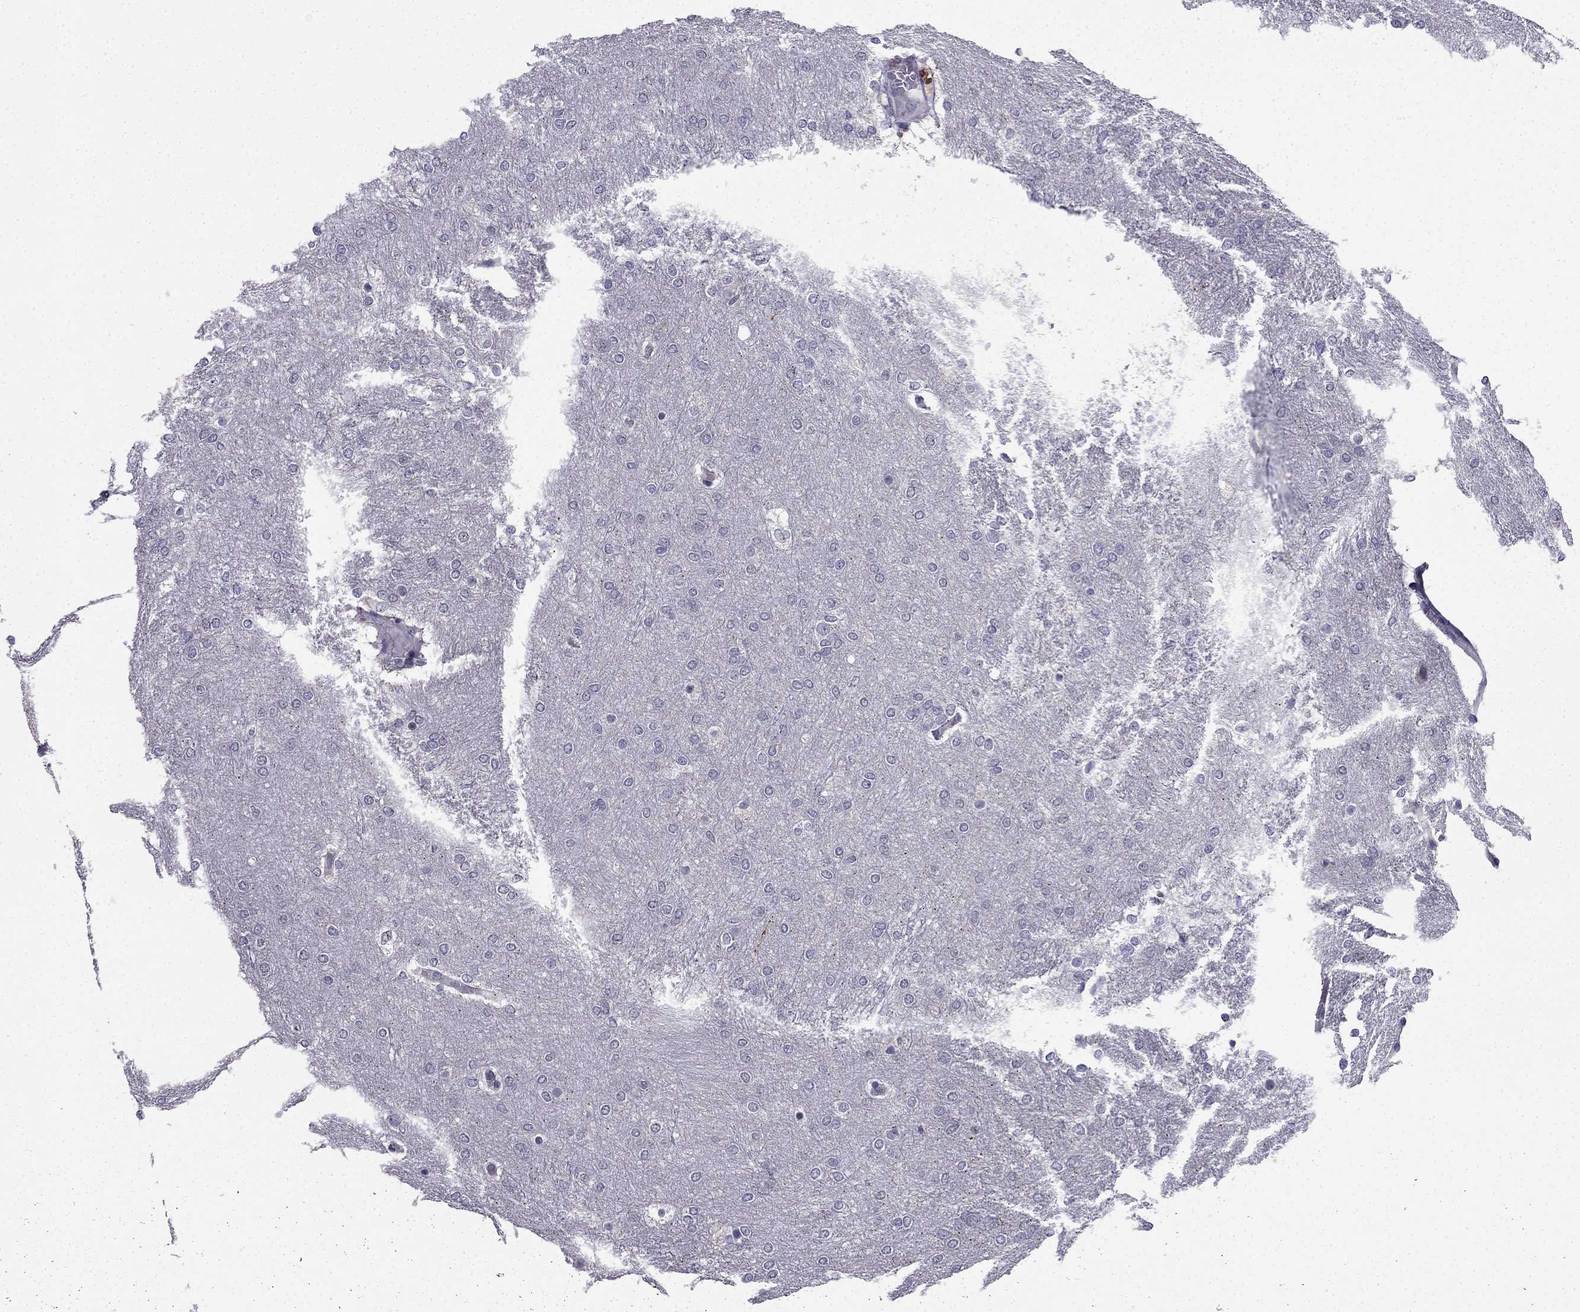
{"staining": {"intensity": "negative", "quantity": "none", "location": "none"}, "tissue": "glioma", "cell_type": "Tumor cells", "image_type": "cancer", "snomed": [{"axis": "morphology", "description": "Glioma, malignant, High grade"}, {"axis": "topography", "description": "Brain"}], "caption": "This is a micrograph of immunohistochemistry (IHC) staining of glioma, which shows no positivity in tumor cells.", "gene": "SLC6A2", "patient": {"sex": "female", "age": 61}}